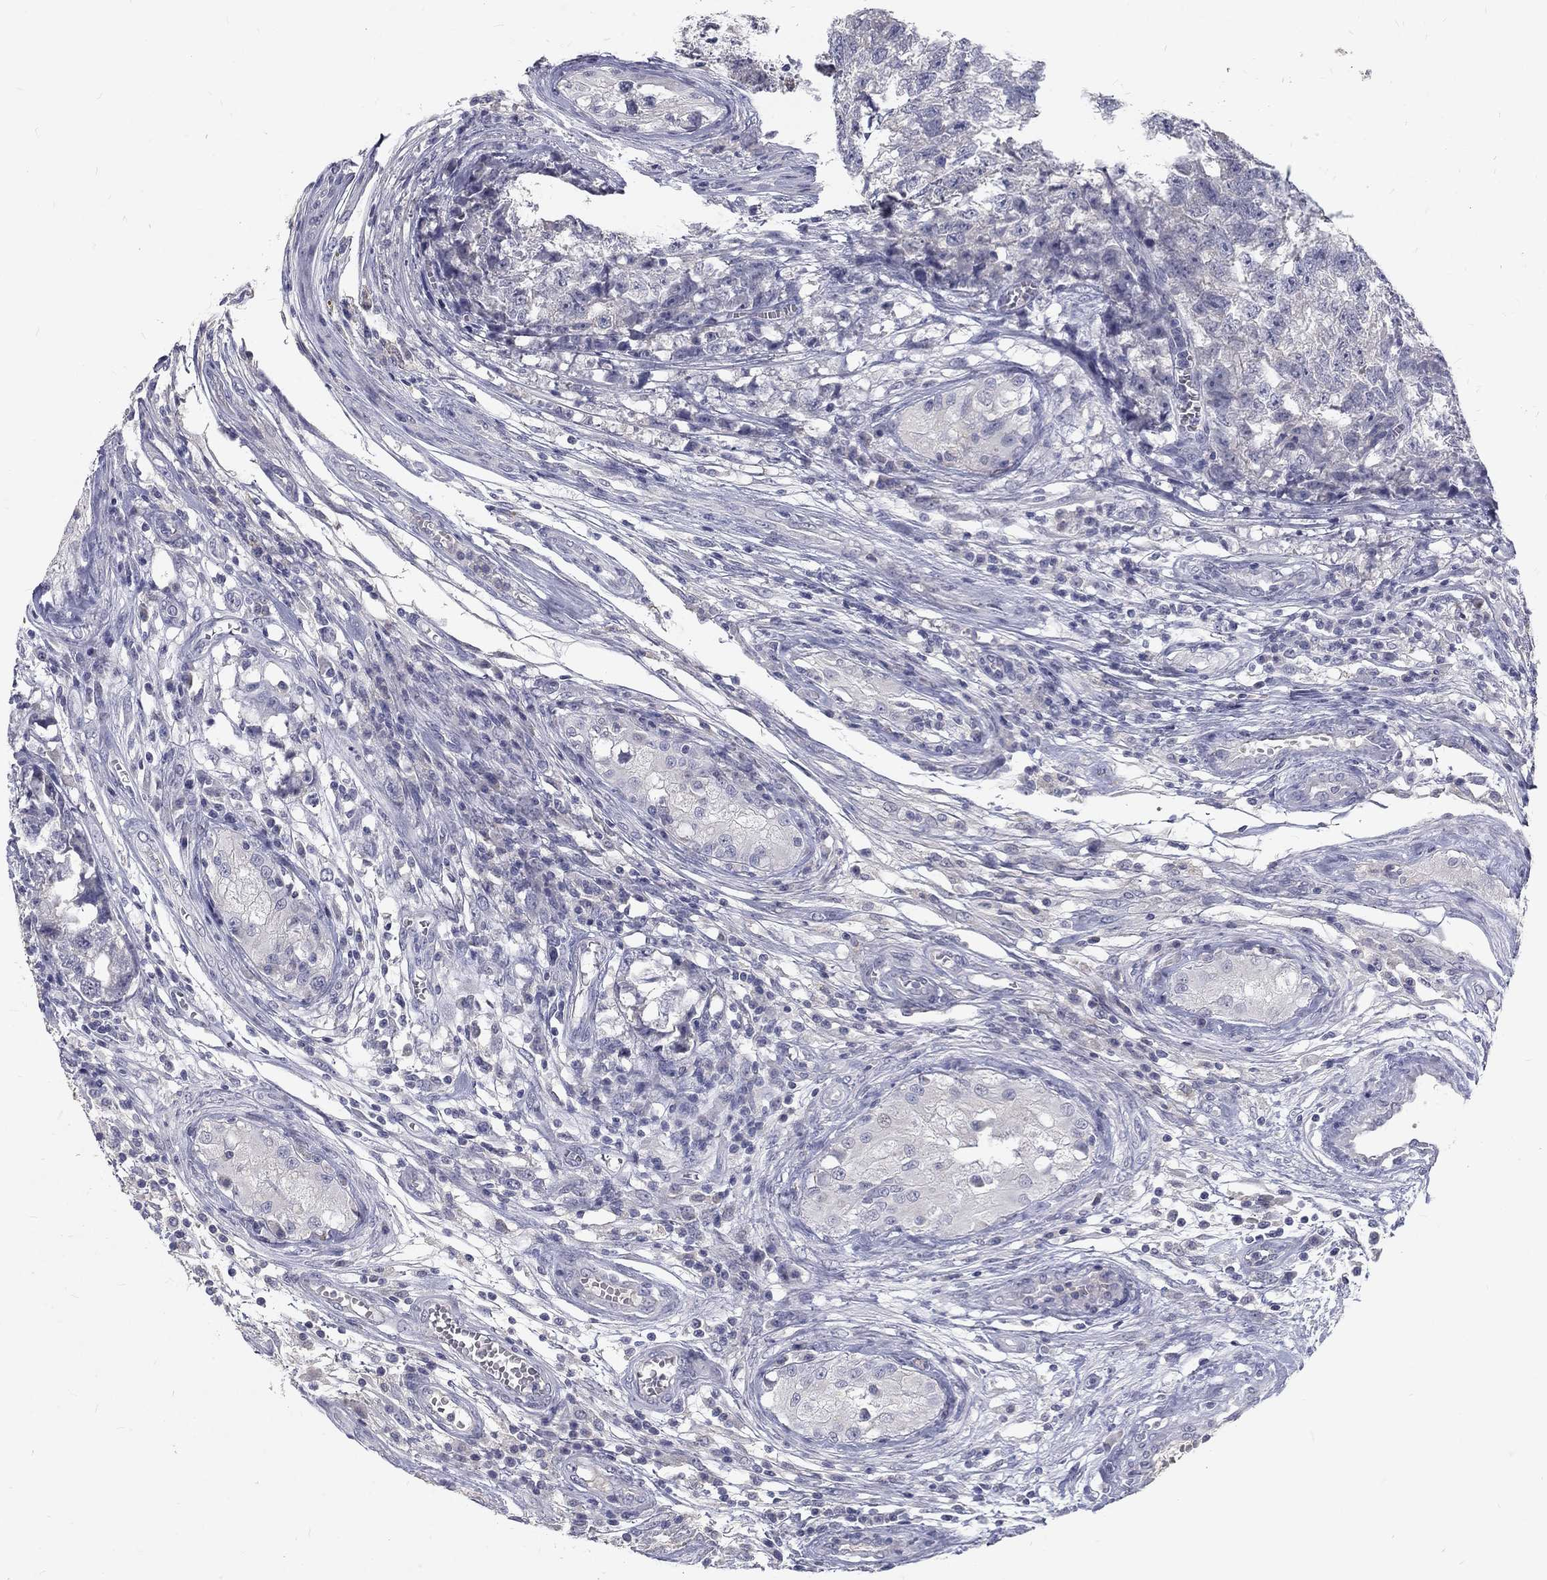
{"staining": {"intensity": "negative", "quantity": "none", "location": "none"}, "tissue": "testis cancer", "cell_type": "Tumor cells", "image_type": "cancer", "snomed": [{"axis": "morphology", "description": "Seminoma, NOS"}, {"axis": "morphology", "description": "Carcinoma, Embryonal, NOS"}, {"axis": "topography", "description": "Testis"}], "caption": "This is a micrograph of IHC staining of testis cancer, which shows no positivity in tumor cells.", "gene": "NOS1", "patient": {"sex": "male", "age": 22}}